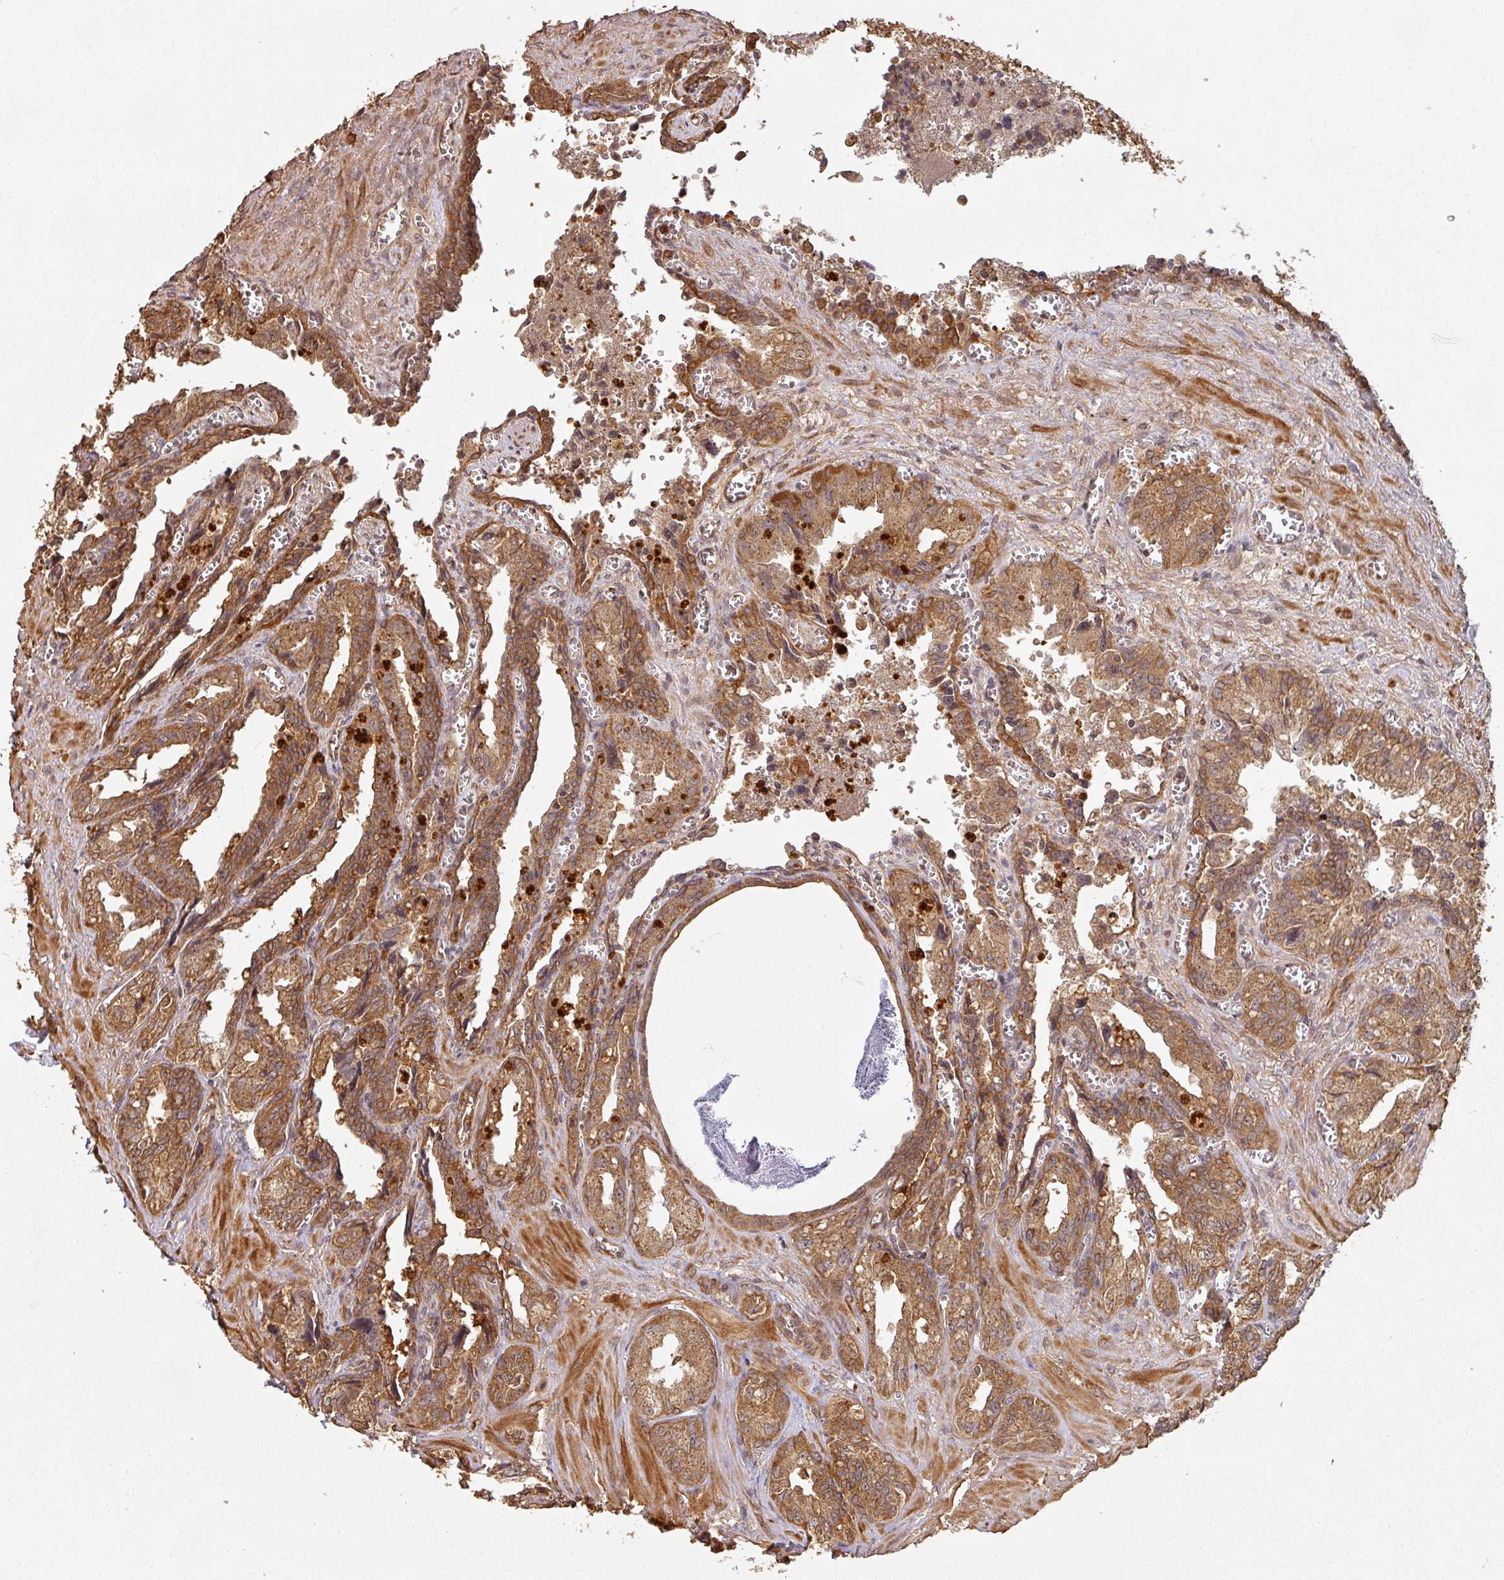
{"staining": {"intensity": "moderate", "quantity": ">75%", "location": "cytoplasmic/membranous"}, "tissue": "seminal vesicle", "cell_type": "Glandular cells", "image_type": "normal", "snomed": [{"axis": "morphology", "description": "Normal tissue, NOS"}, {"axis": "topography", "description": "Seminal veicle"}], "caption": "A brown stain highlights moderate cytoplasmic/membranous expression of a protein in glandular cells of unremarkable human seminal vesicle. (DAB IHC, brown staining for protein, blue staining for nuclei).", "gene": "ZNF322", "patient": {"sex": "male", "age": 67}}